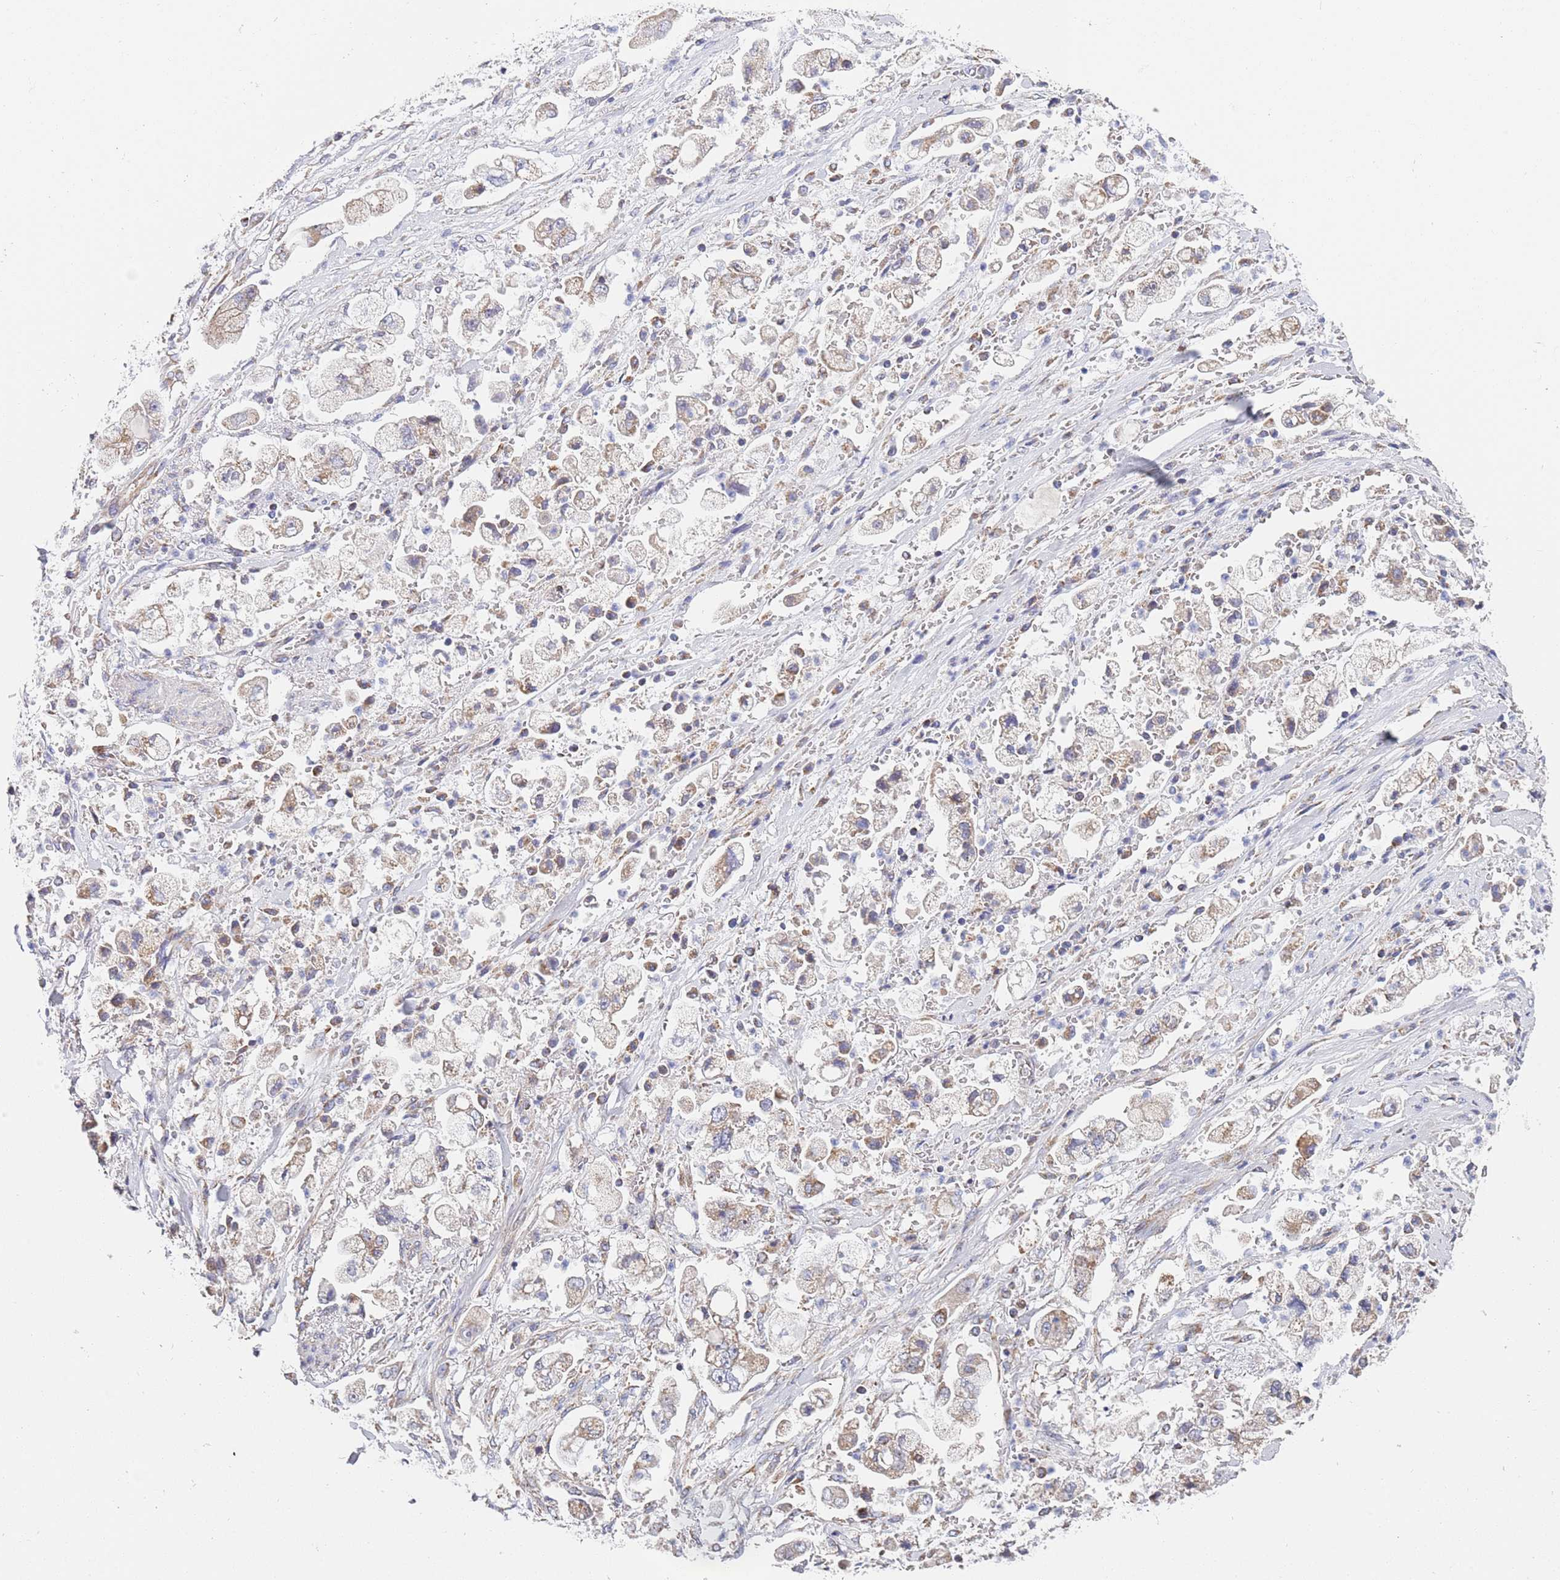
{"staining": {"intensity": "moderate", "quantity": "25%-75%", "location": "cytoplasmic/membranous"}, "tissue": "stomach cancer", "cell_type": "Tumor cells", "image_type": "cancer", "snomed": [{"axis": "morphology", "description": "Adenocarcinoma, NOS"}, {"axis": "topography", "description": "Stomach"}], "caption": "Brown immunohistochemical staining in human adenocarcinoma (stomach) displays moderate cytoplasmic/membranous staining in about 25%-75% of tumor cells. (brown staining indicates protein expression, while blue staining denotes nuclei).", "gene": "PWWP3A", "patient": {"sex": "male", "age": 62}}